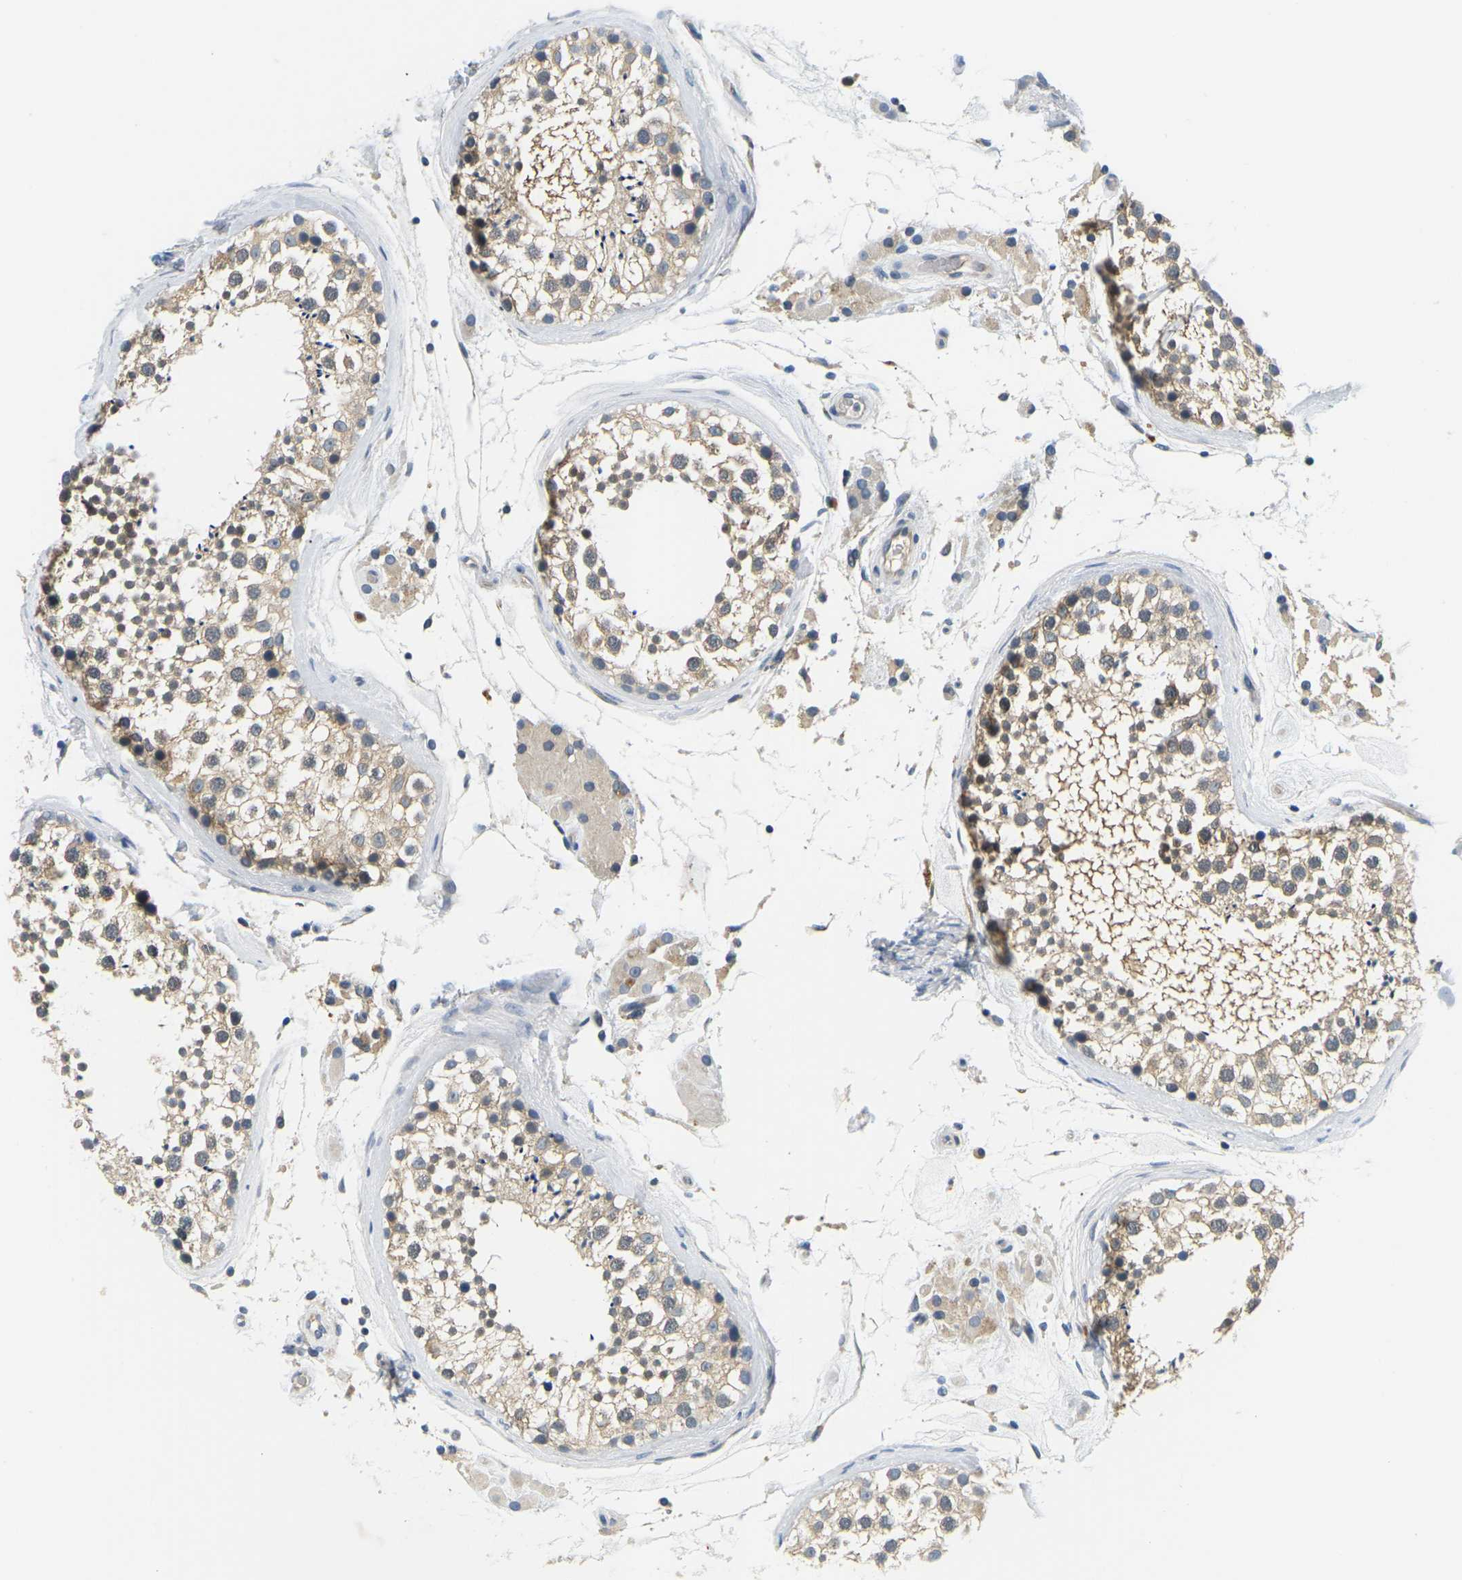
{"staining": {"intensity": "moderate", "quantity": ">75%", "location": "cytoplasmic/membranous,nuclear"}, "tissue": "testis", "cell_type": "Cells in seminiferous ducts", "image_type": "normal", "snomed": [{"axis": "morphology", "description": "Normal tissue, NOS"}, {"axis": "topography", "description": "Testis"}], "caption": "Moderate cytoplasmic/membranous,nuclear staining for a protein is present in approximately >75% of cells in seminiferous ducts of normal testis using immunohistochemistry.", "gene": "EVA1C", "patient": {"sex": "male", "age": 46}}